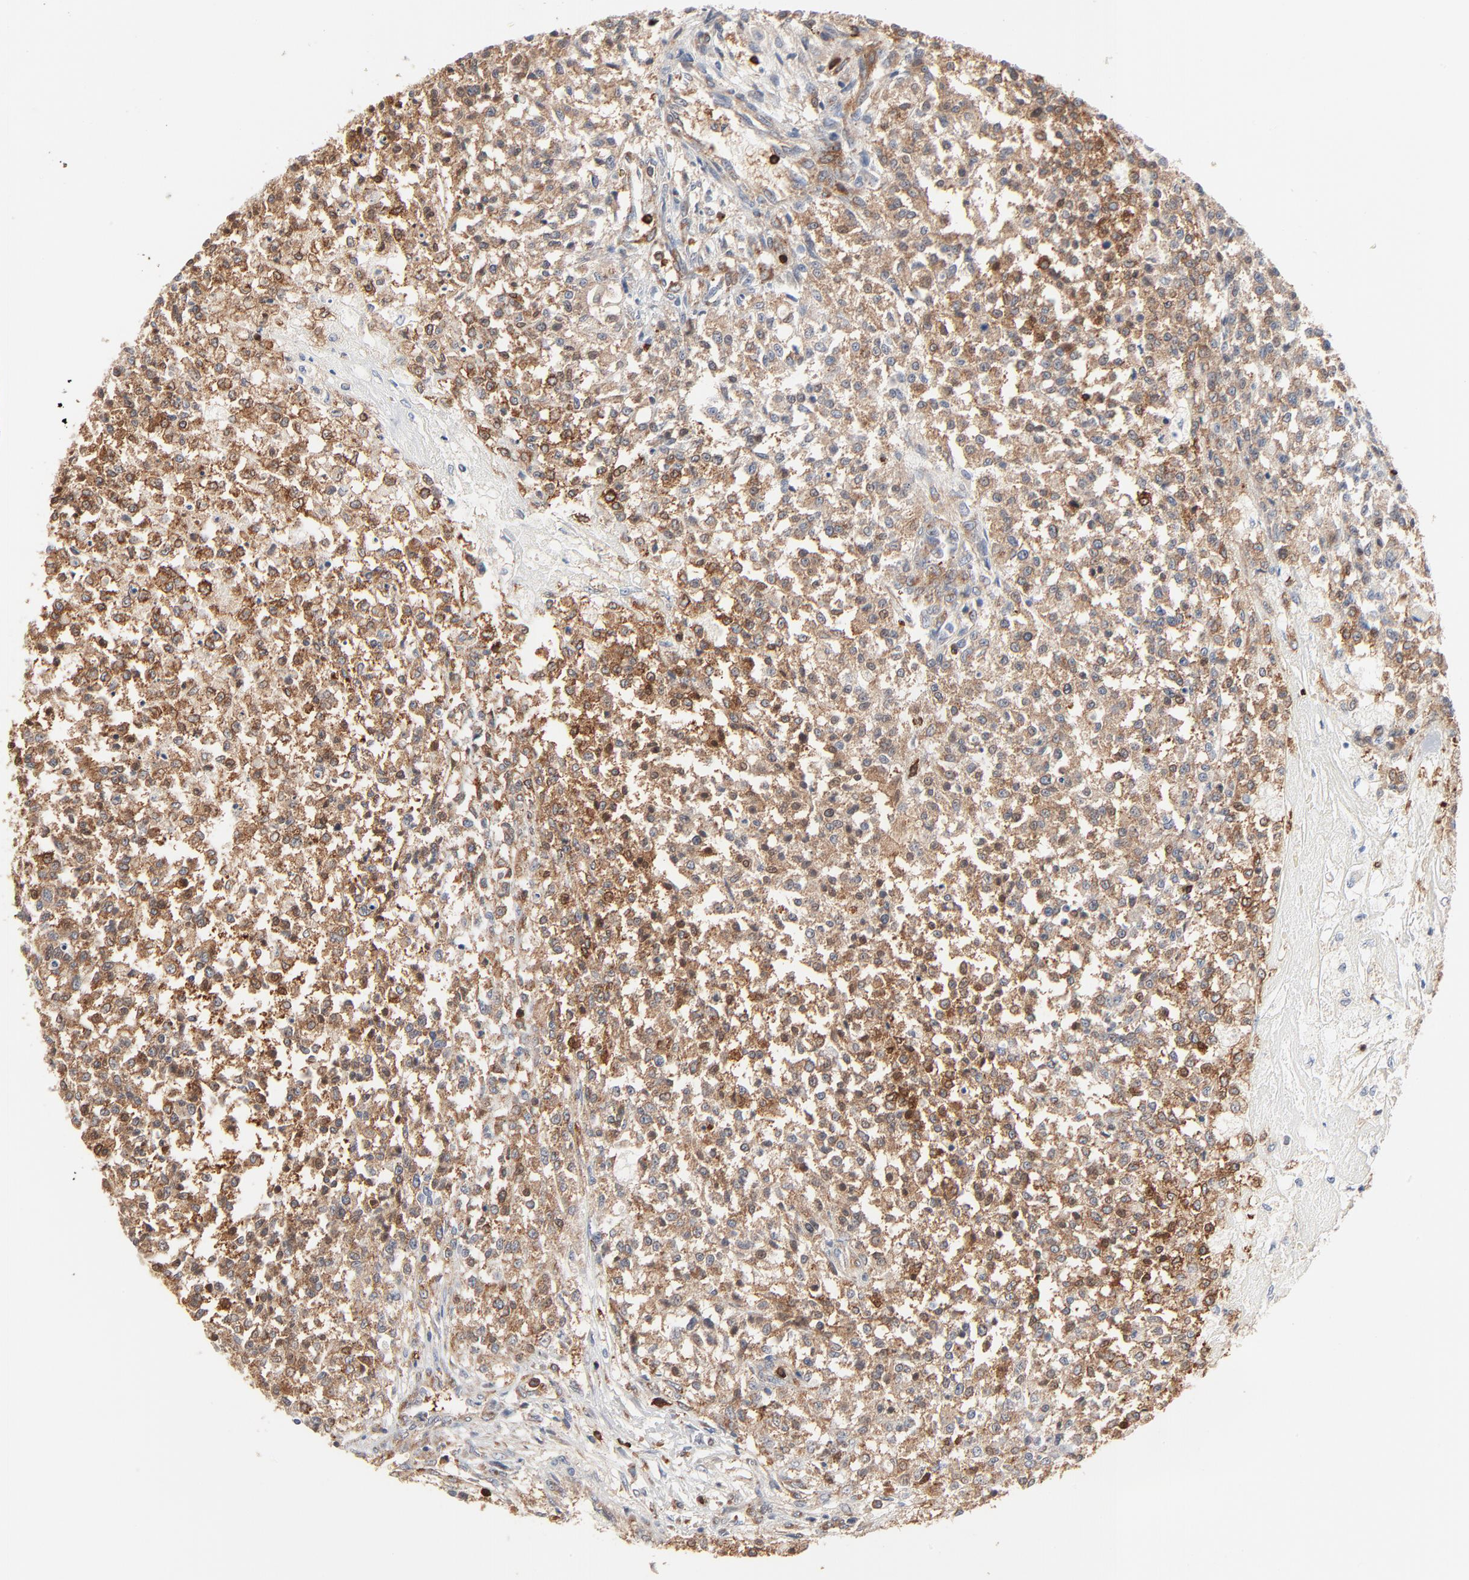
{"staining": {"intensity": "moderate", "quantity": ">75%", "location": "cytoplasmic/membranous"}, "tissue": "testis cancer", "cell_type": "Tumor cells", "image_type": "cancer", "snomed": [{"axis": "morphology", "description": "Seminoma, NOS"}, {"axis": "topography", "description": "Testis"}], "caption": "DAB (3,3'-diaminobenzidine) immunohistochemical staining of testis cancer demonstrates moderate cytoplasmic/membranous protein staining in about >75% of tumor cells.", "gene": "SH3KBP1", "patient": {"sex": "male", "age": 59}}